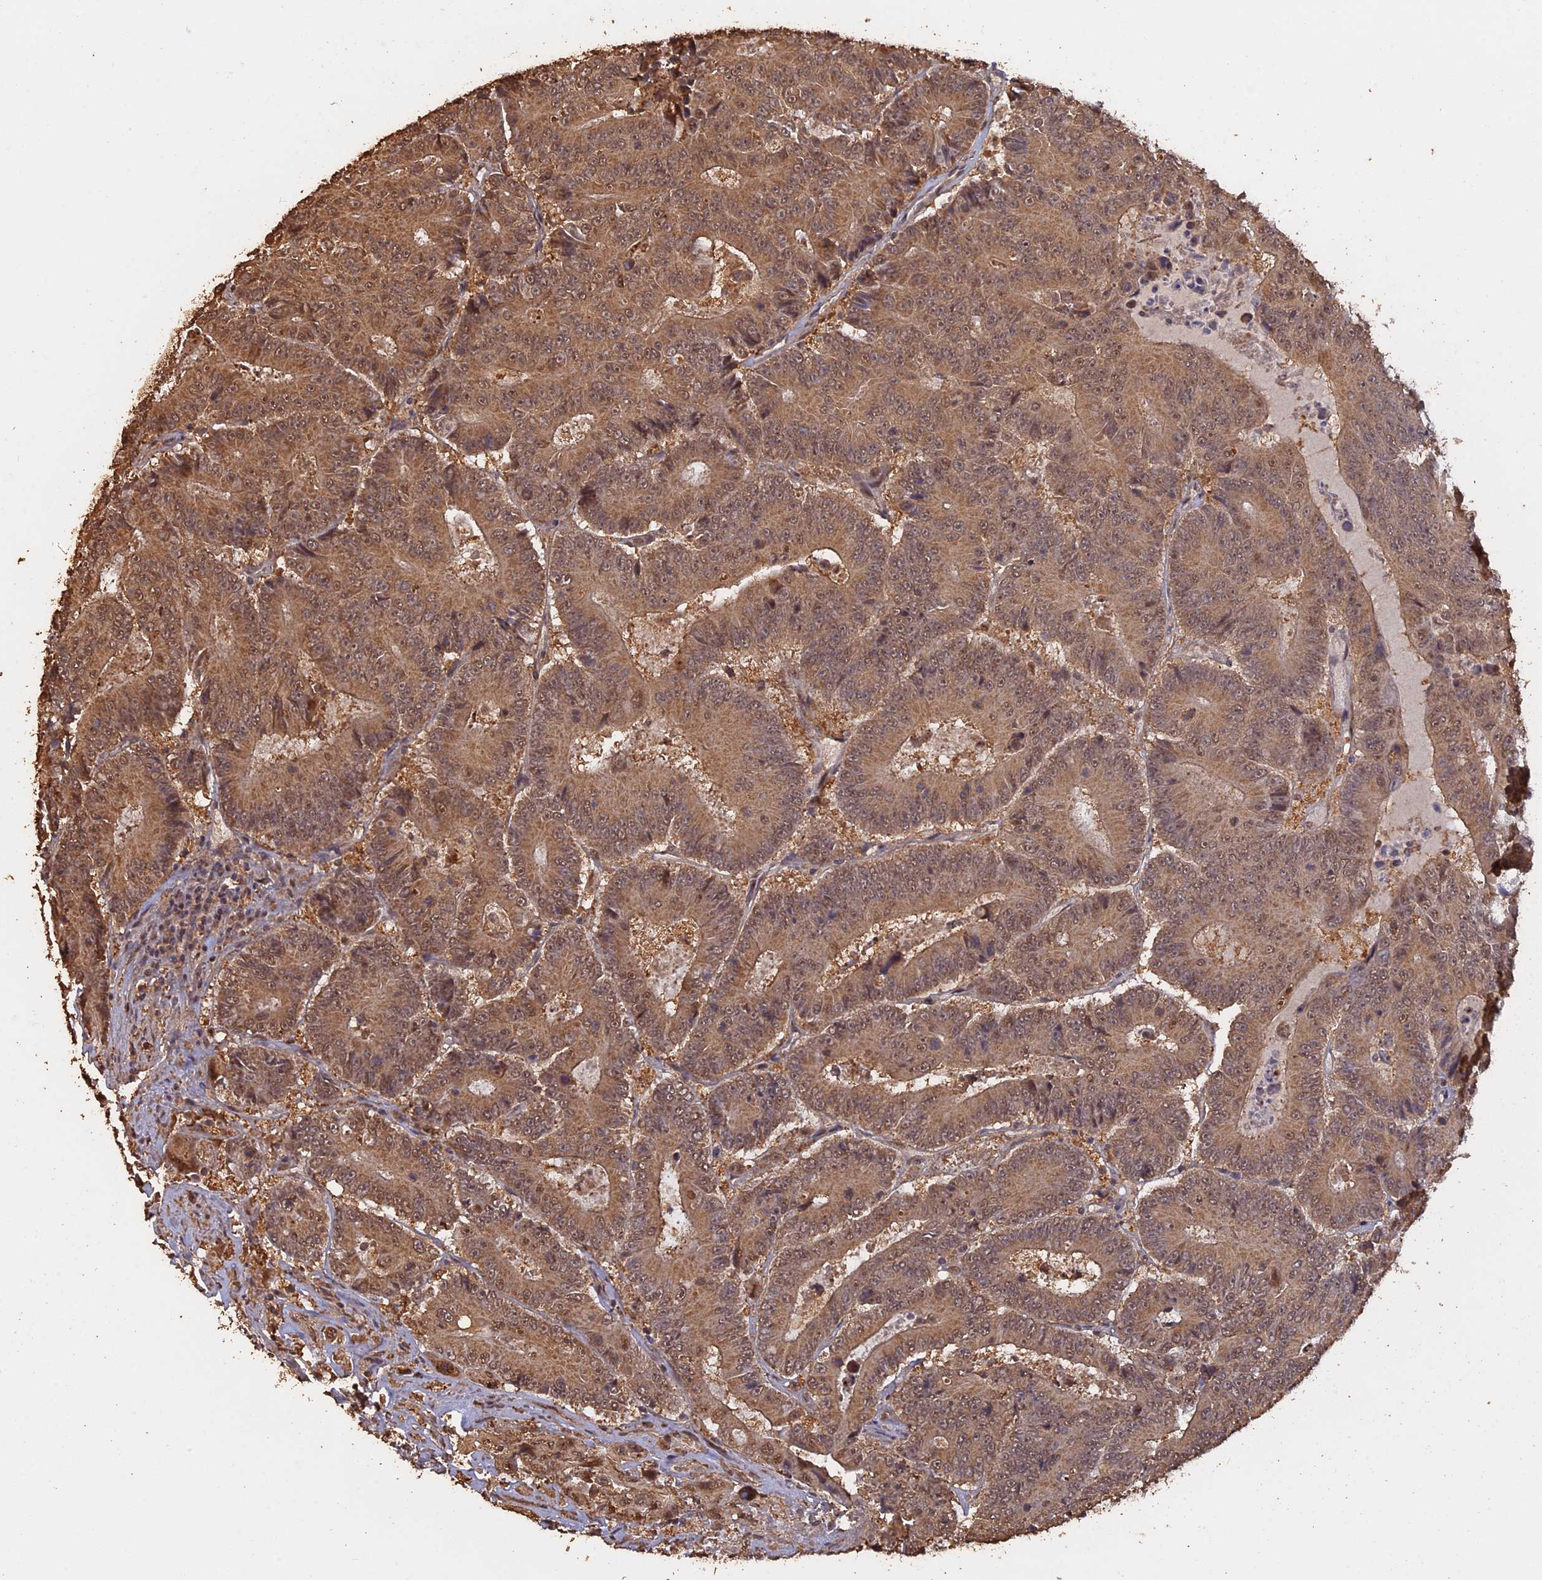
{"staining": {"intensity": "moderate", "quantity": ">75%", "location": "cytoplasmic/membranous,nuclear"}, "tissue": "colorectal cancer", "cell_type": "Tumor cells", "image_type": "cancer", "snomed": [{"axis": "morphology", "description": "Adenocarcinoma, NOS"}, {"axis": "topography", "description": "Colon"}], "caption": "Immunohistochemistry (IHC) staining of colorectal cancer, which displays medium levels of moderate cytoplasmic/membranous and nuclear staining in about >75% of tumor cells indicating moderate cytoplasmic/membranous and nuclear protein staining. The staining was performed using DAB (3,3'-diaminobenzidine) (brown) for protein detection and nuclei were counterstained in hematoxylin (blue).", "gene": "PSMC6", "patient": {"sex": "male", "age": 83}}